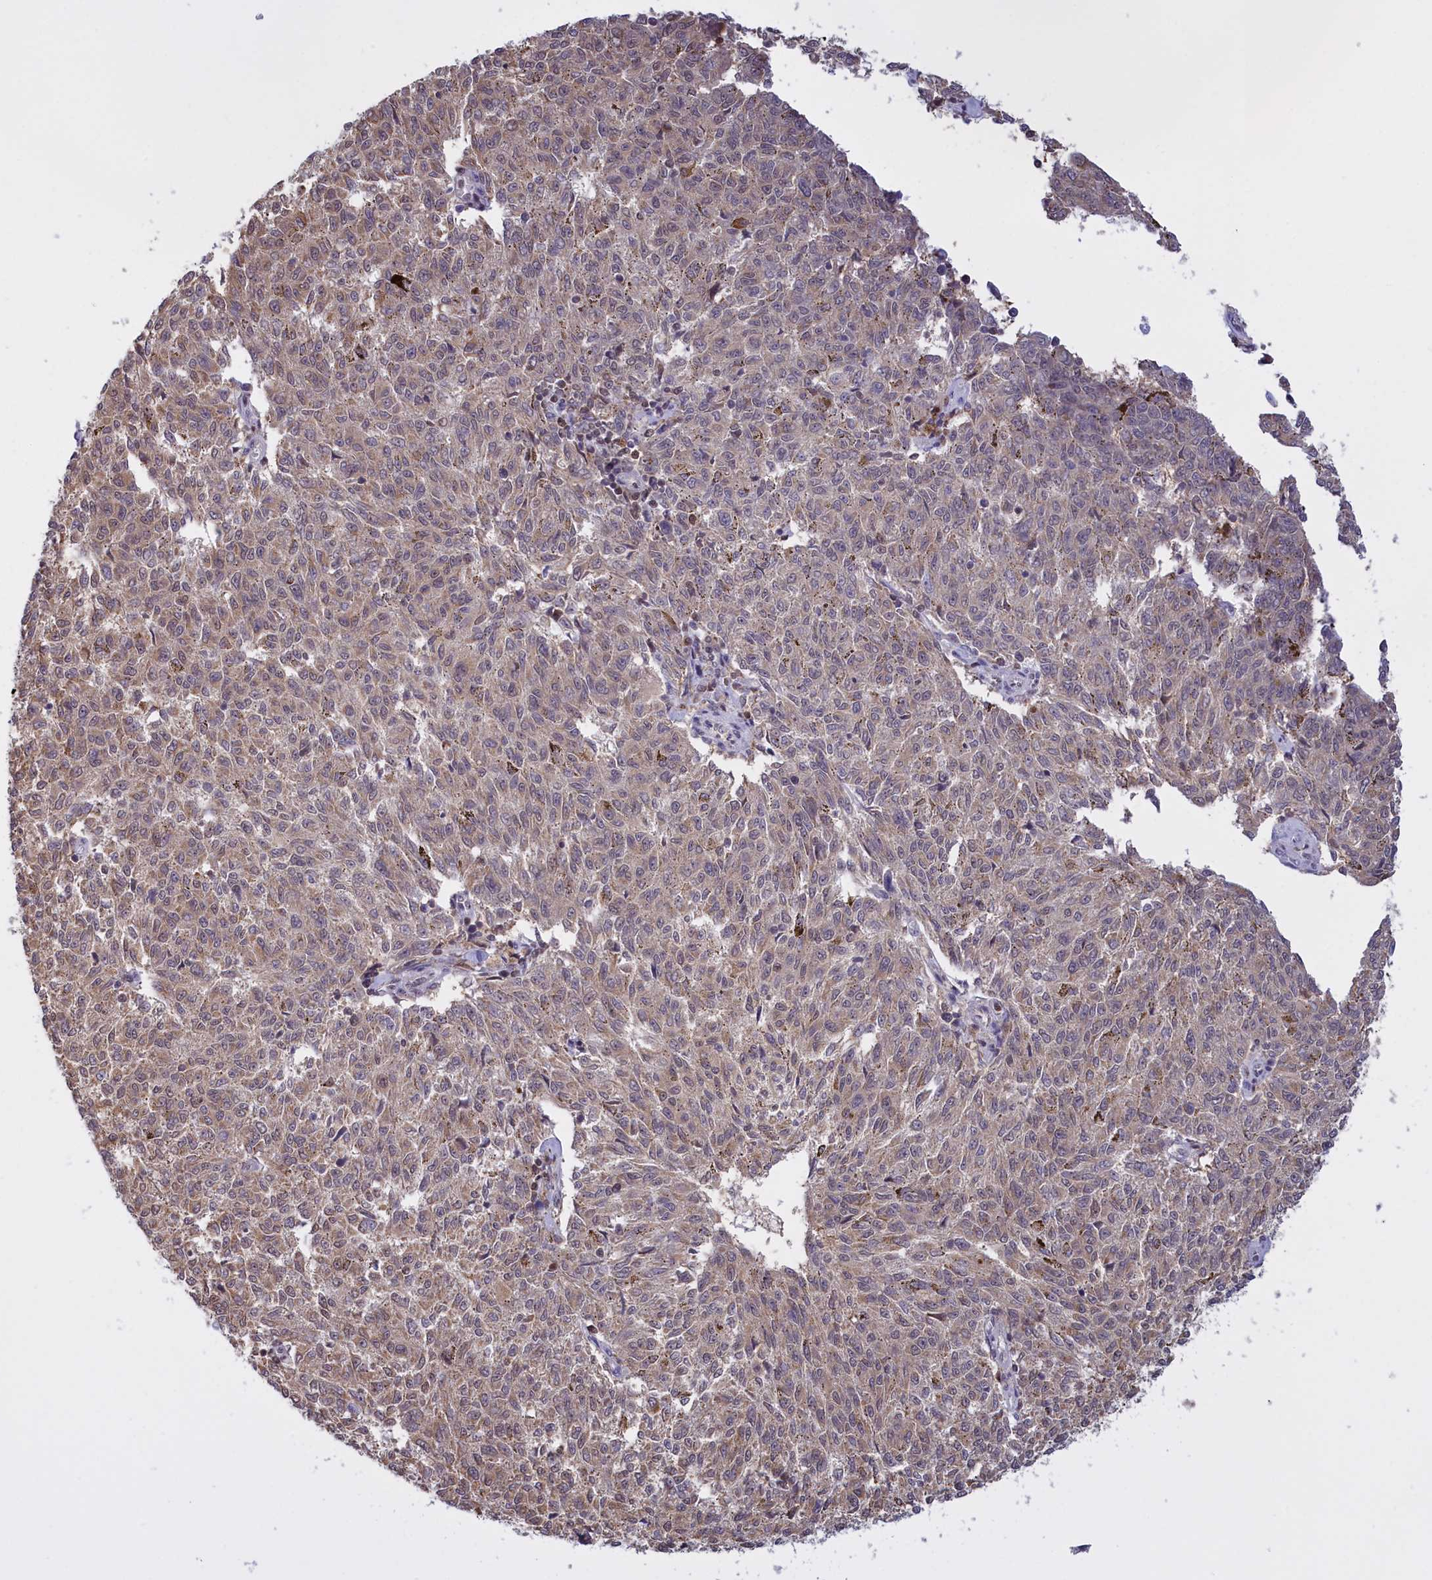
{"staining": {"intensity": "negative", "quantity": "none", "location": "none"}, "tissue": "melanoma", "cell_type": "Tumor cells", "image_type": "cancer", "snomed": [{"axis": "morphology", "description": "Malignant melanoma, NOS"}, {"axis": "topography", "description": "Skin"}], "caption": "This is an IHC photomicrograph of human melanoma. There is no positivity in tumor cells.", "gene": "IZUMO2", "patient": {"sex": "female", "age": 72}}